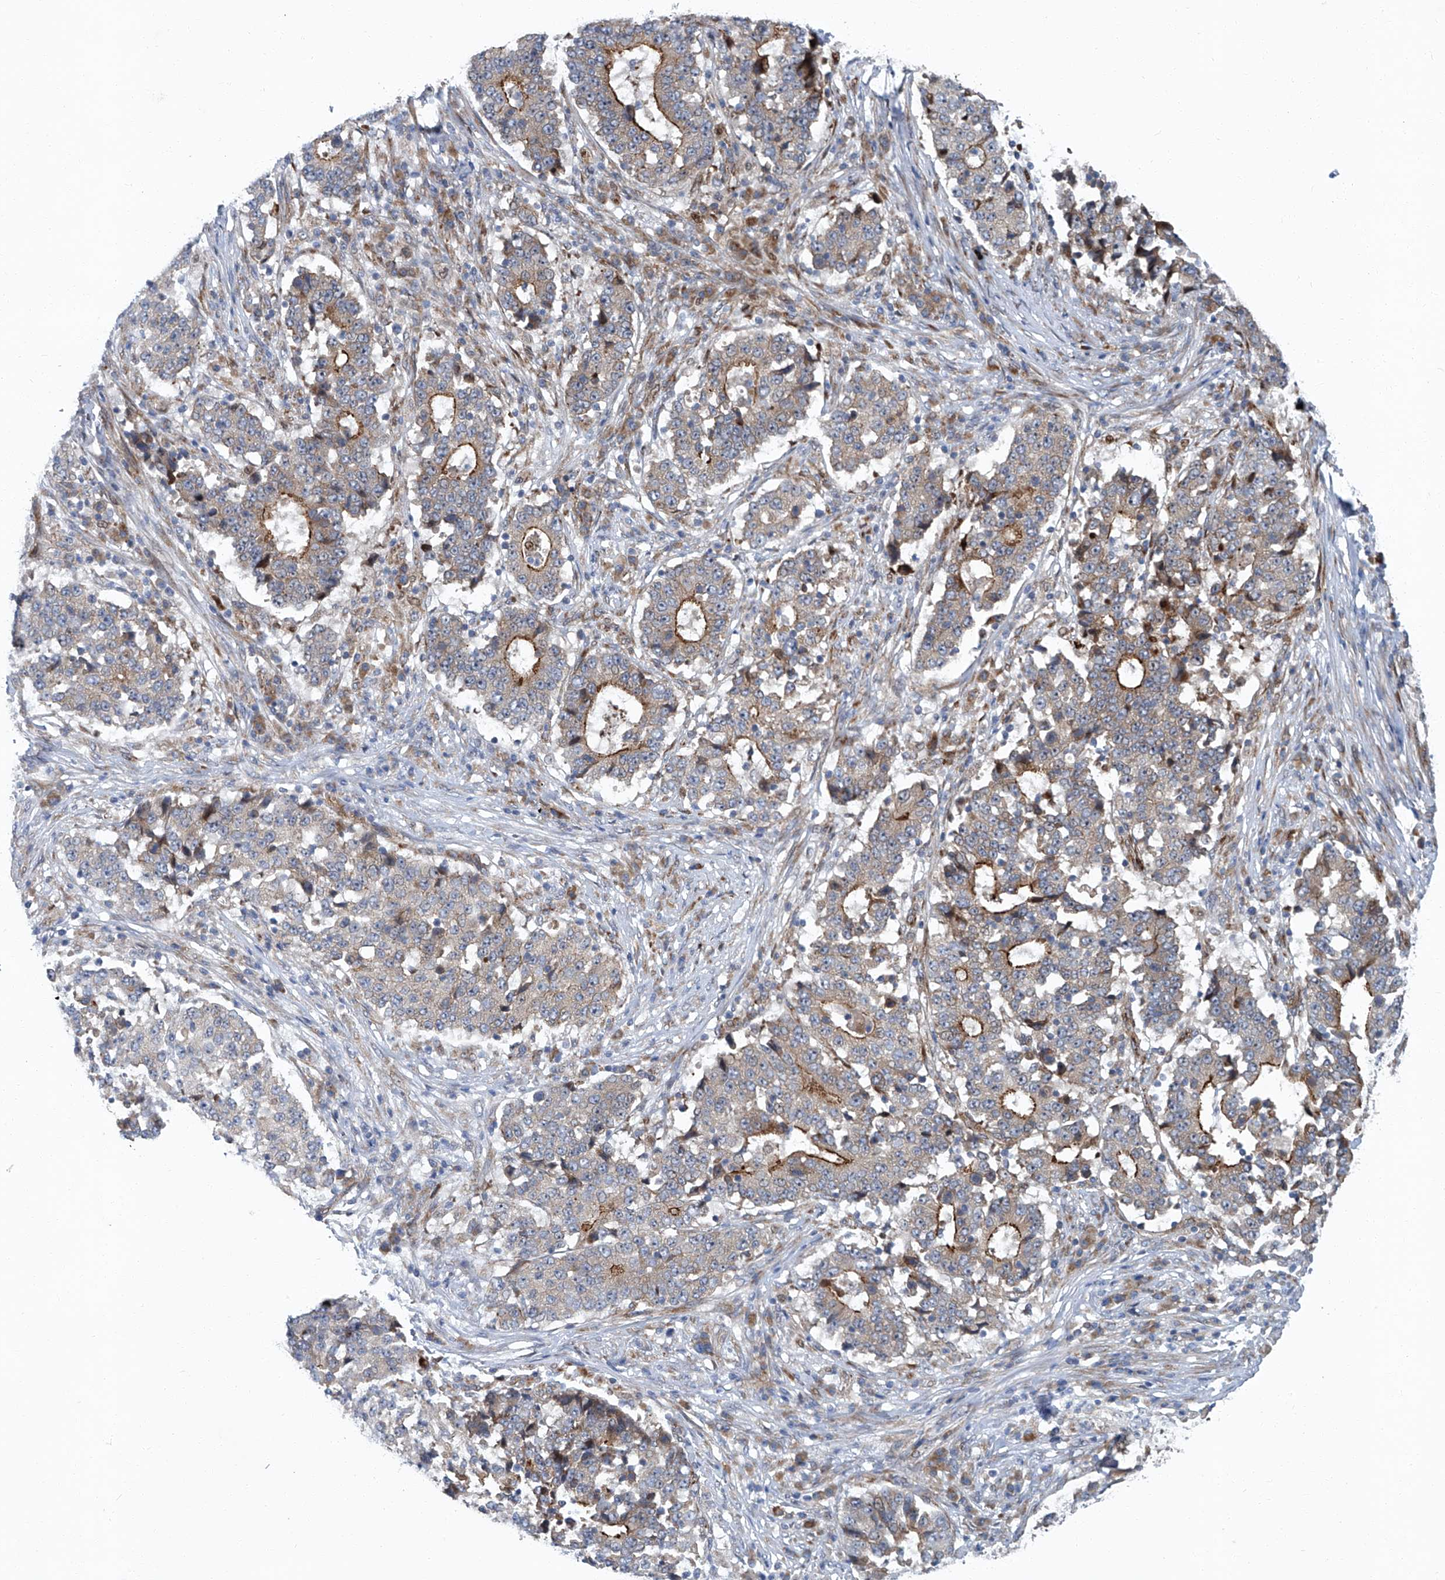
{"staining": {"intensity": "moderate", "quantity": "25%-75%", "location": "cytoplasmic/membranous"}, "tissue": "stomach cancer", "cell_type": "Tumor cells", "image_type": "cancer", "snomed": [{"axis": "morphology", "description": "Adenocarcinoma, NOS"}, {"axis": "topography", "description": "Stomach"}], "caption": "IHC micrograph of neoplastic tissue: adenocarcinoma (stomach) stained using IHC shows medium levels of moderate protein expression localized specifically in the cytoplasmic/membranous of tumor cells, appearing as a cytoplasmic/membranous brown color.", "gene": "GPR132", "patient": {"sex": "male", "age": 59}}